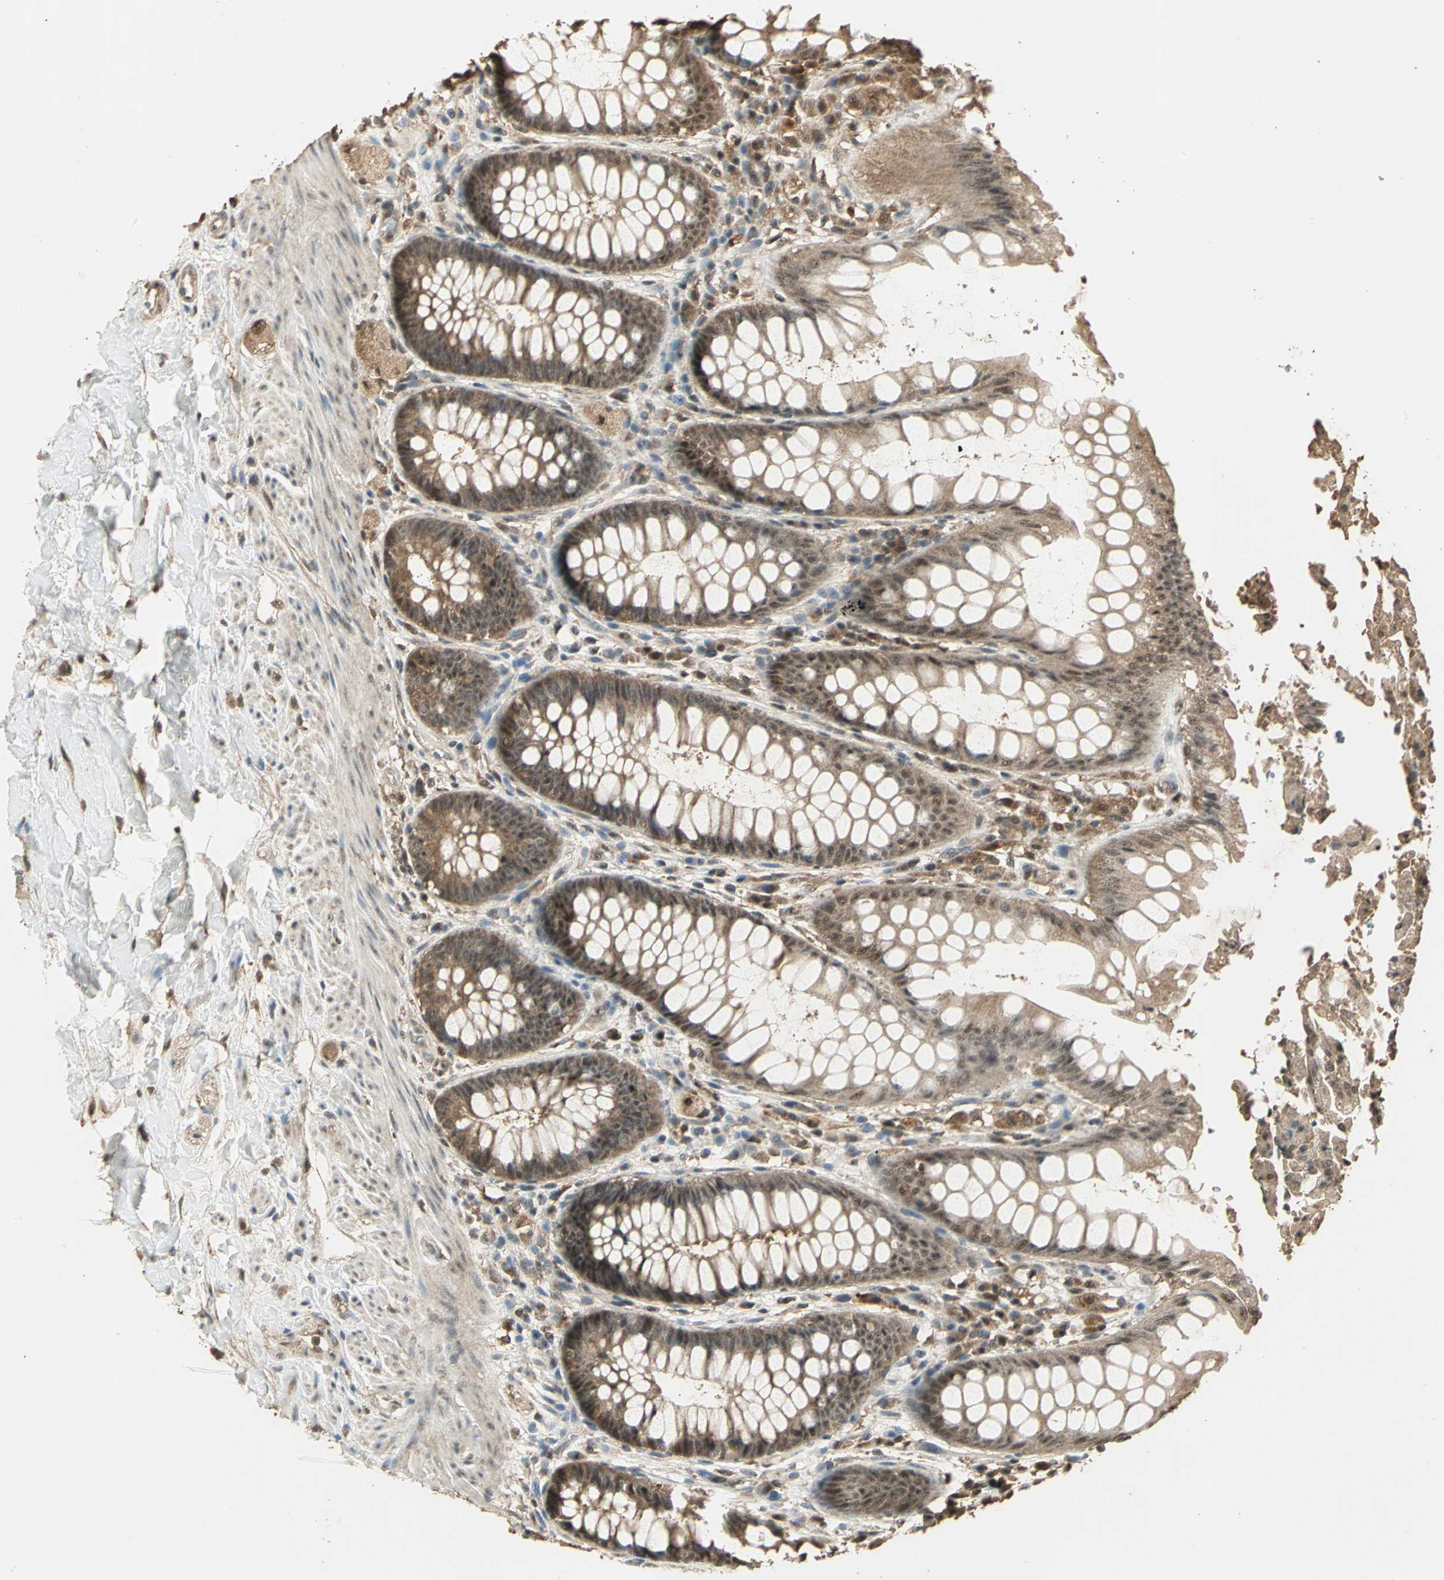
{"staining": {"intensity": "strong", "quantity": ">75%", "location": "cytoplasmic/membranous"}, "tissue": "rectum", "cell_type": "Glandular cells", "image_type": "normal", "snomed": [{"axis": "morphology", "description": "Normal tissue, NOS"}, {"axis": "topography", "description": "Rectum"}], "caption": "Protein staining by immunohistochemistry exhibits strong cytoplasmic/membranous positivity in about >75% of glandular cells in normal rectum.", "gene": "UCHL5", "patient": {"sex": "female", "age": 46}}